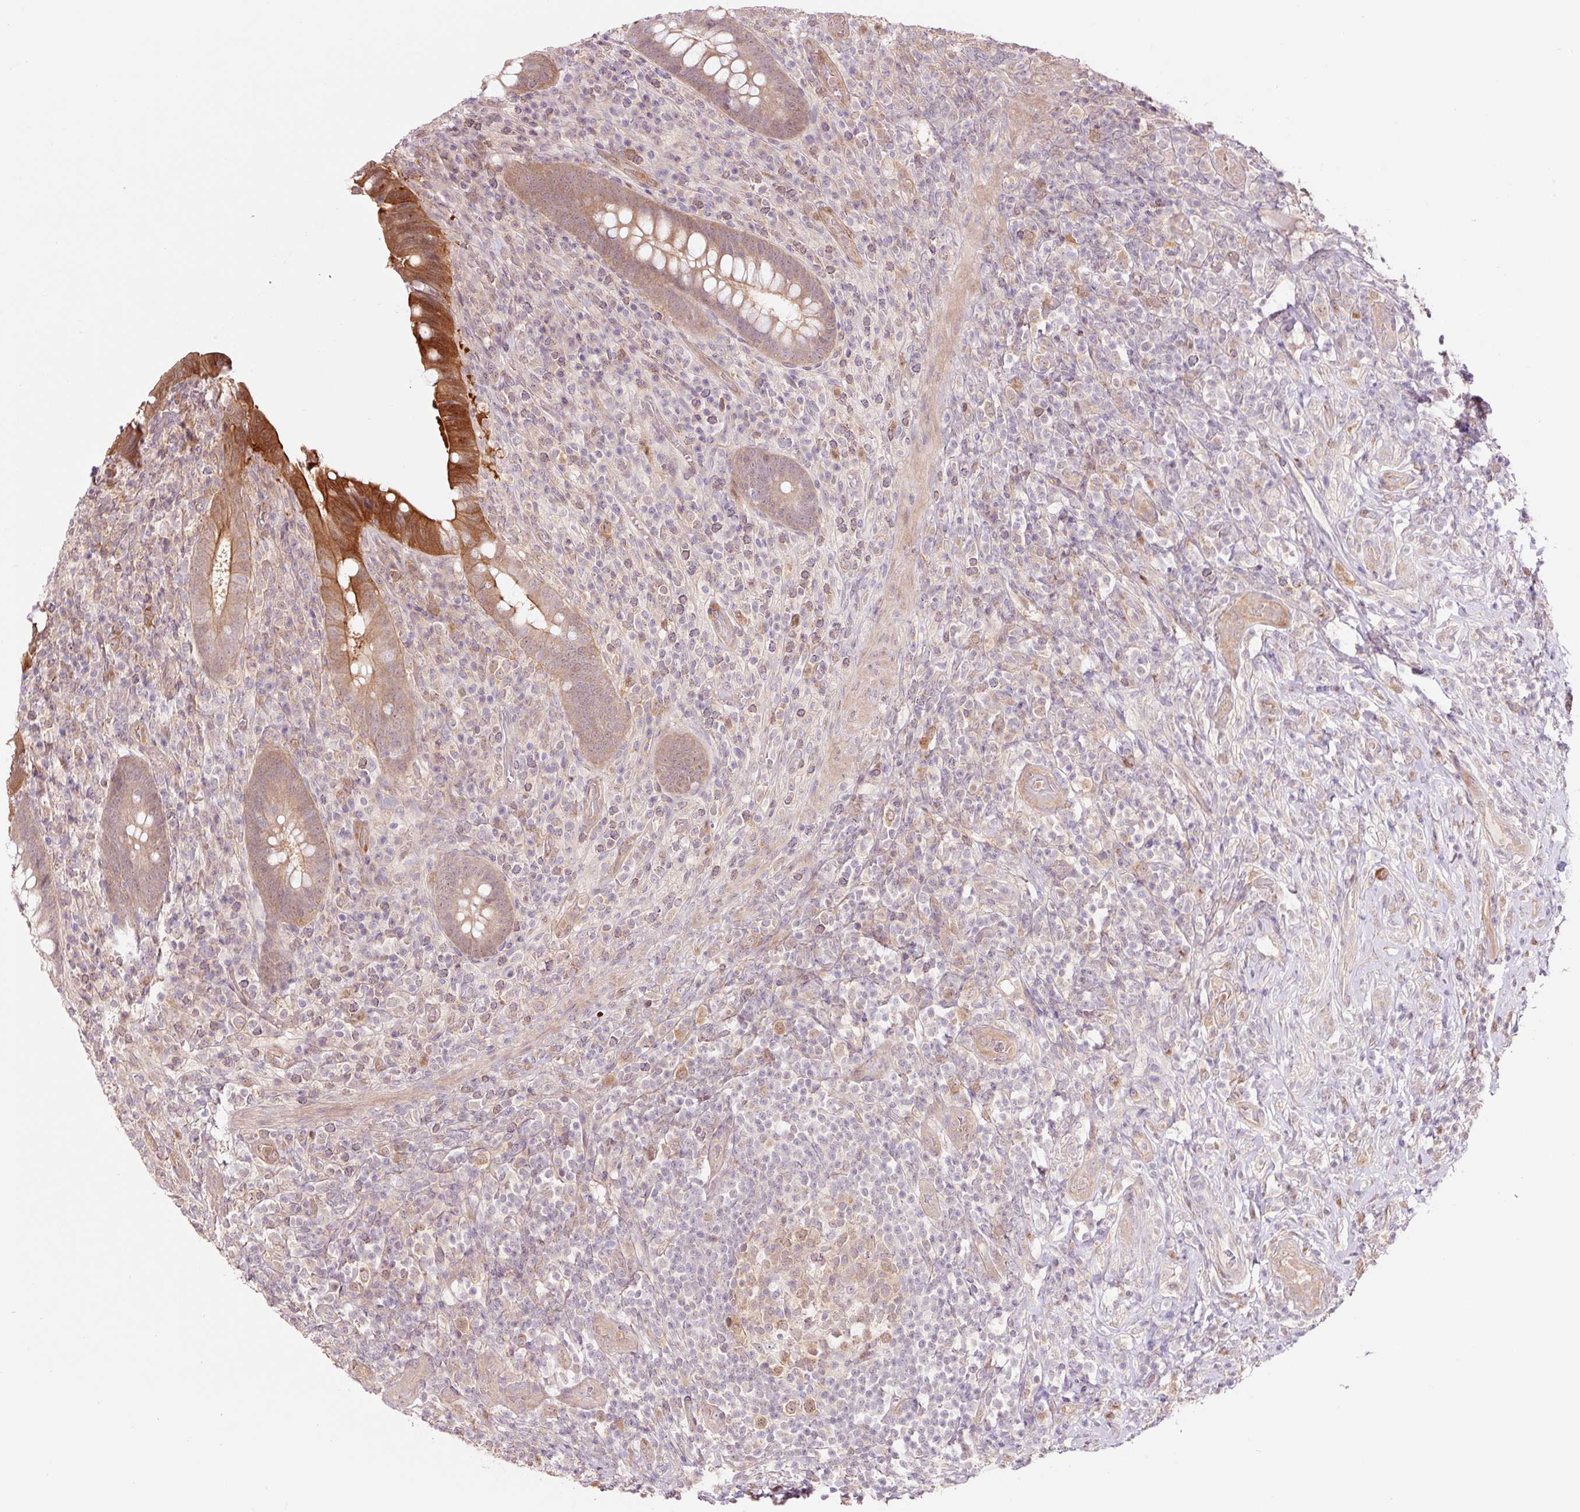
{"staining": {"intensity": "strong", "quantity": "25%-75%", "location": "cytoplasmic/membranous,nuclear"}, "tissue": "appendix", "cell_type": "Glandular cells", "image_type": "normal", "snomed": [{"axis": "morphology", "description": "Normal tissue, NOS"}, {"axis": "topography", "description": "Appendix"}], "caption": "This is a photomicrograph of immunohistochemistry (IHC) staining of normal appendix, which shows strong staining in the cytoplasmic/membranous,nuclear of glandular cells.", "gene": "FBXL14", "patient": {"sex": "female", "age": 43}}